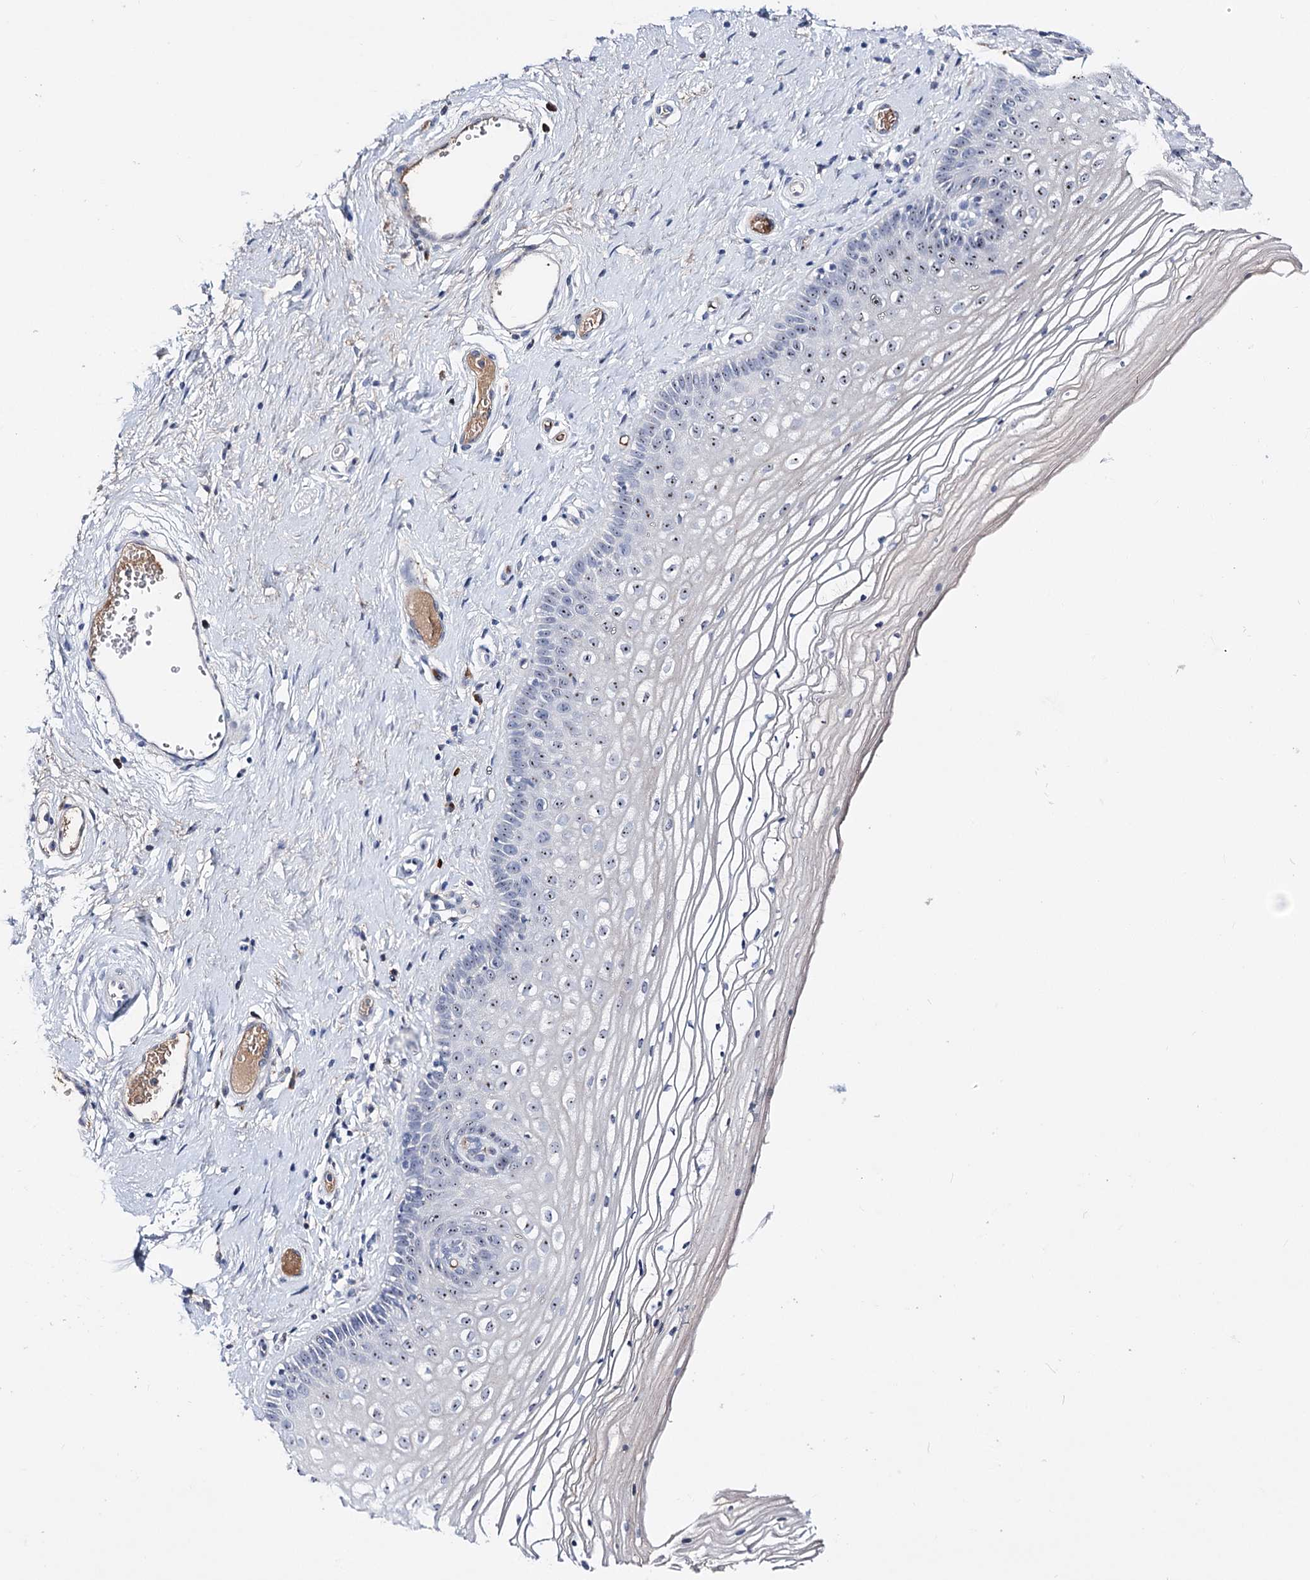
{"staining": {"intensity": "moderate", "quantity": "25%-75%", "location": "nuclear"}, "tissue": "vagina", "cell_type": "Squamous epithelial cells", "image_type": "normal", "snomed": [{"axis": "morphology", "description": "Normal tissue, NOS"}, {"axis": "topography", "description": "Vagina"}], "caption": "Protein expression by immunohistochemistry (IHC) shows moderate nuclear expression in about 25%-75% of squamous epithelial cells in normal vagina.", "gene": "PCGF5", "patient": {"sex": "female", "age": 46}}